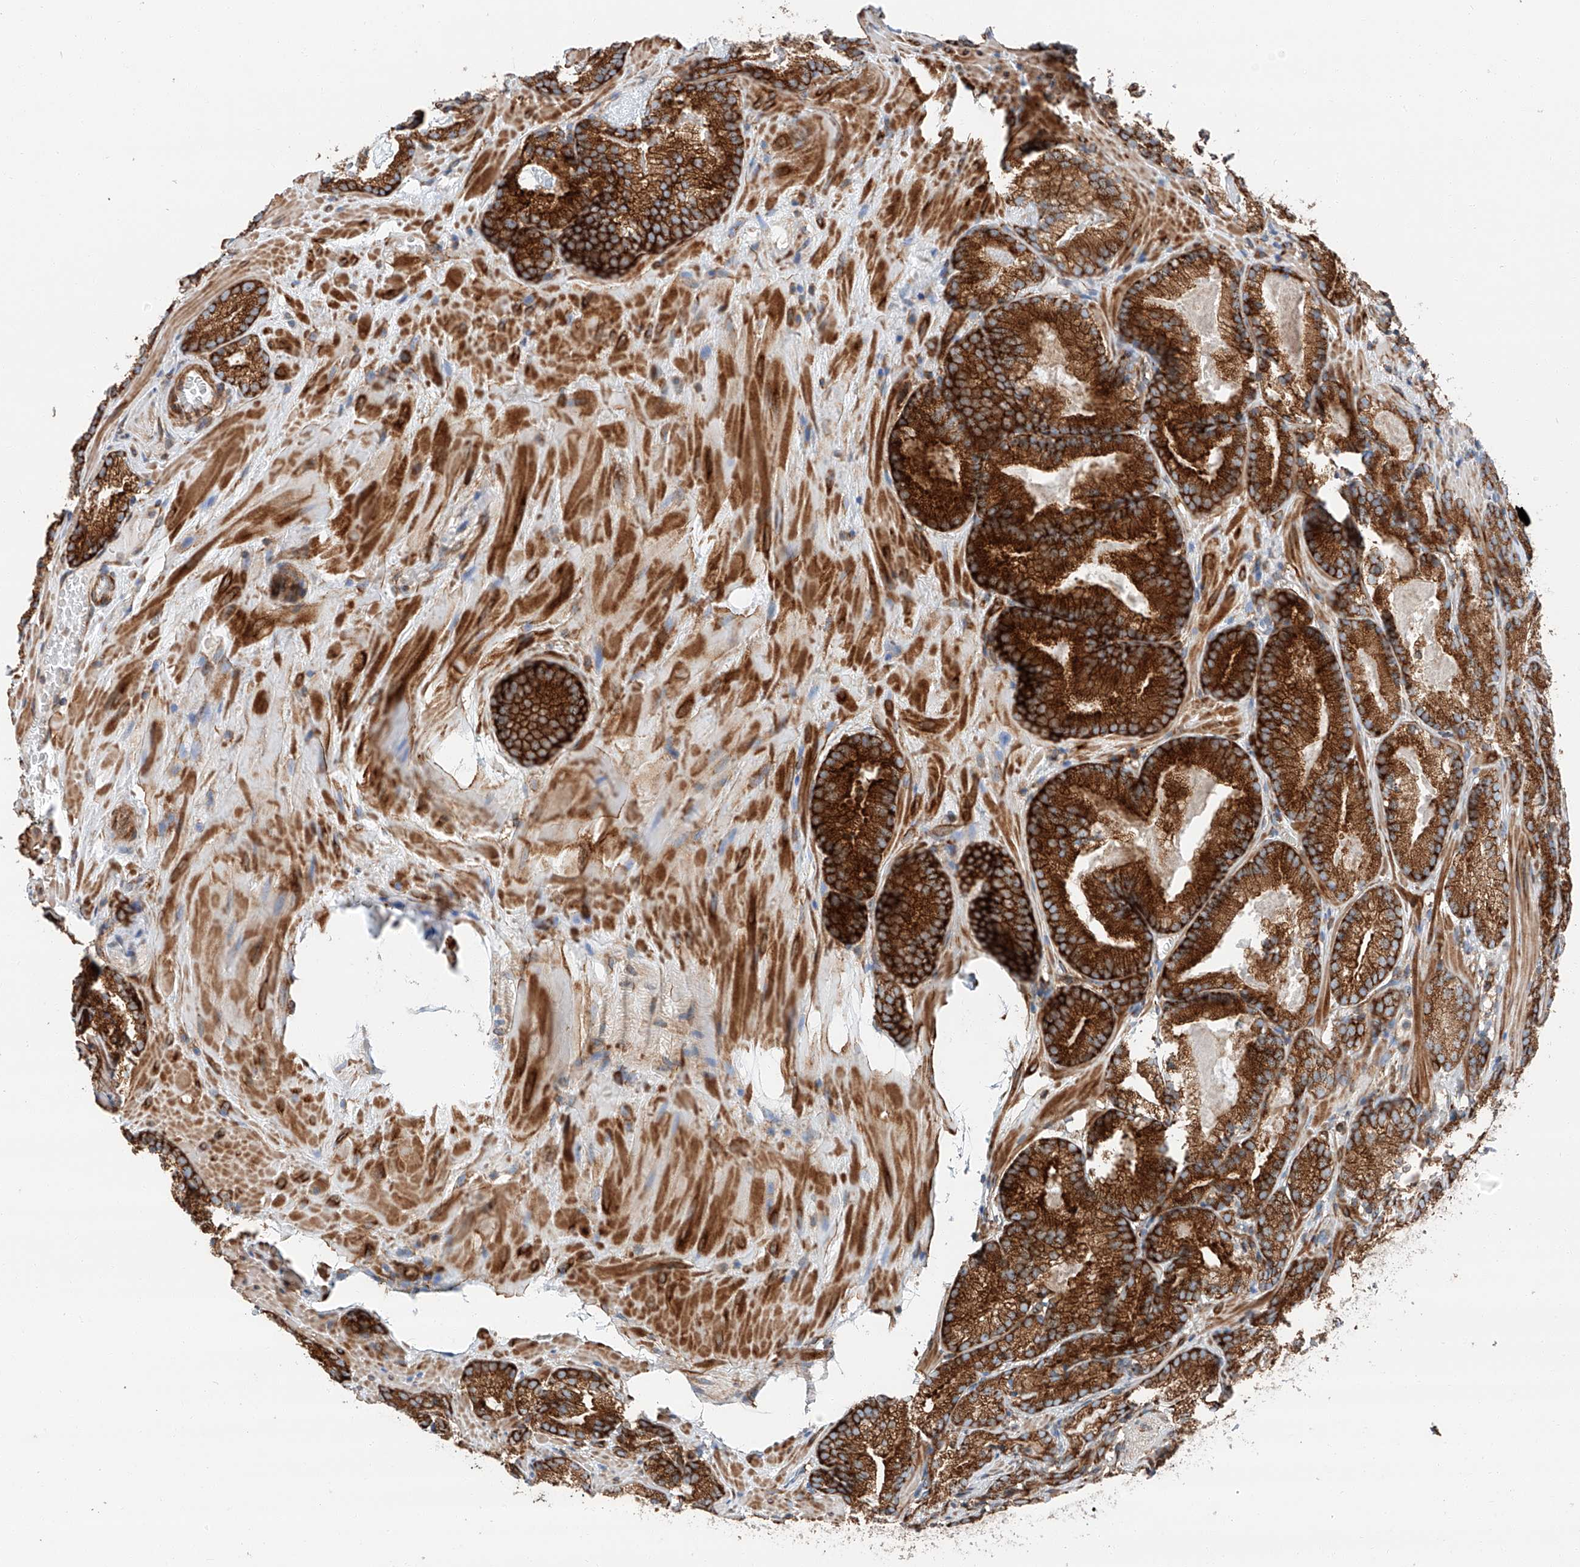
{"staining": {"intensity": "strong", "quantity": ">75%", "location": "cytoplasmic/membranous"}, "tissue": "prostate cancer", "cell_type": "Tumor cells", "image_type": "cancer", "snomed": [{"axis": "morphology", "description": "Adenocarcinoma, Low grade"}, {"axis": "topography", "description": "Prostate"}], "caption": "Tumor cells reveal strong cytoplasmic/membranous staining in approximately >75% of cells in prostate low-grade adenocarcinoma.", "gene": "ZC3H15", "patient": {"sex": "male", "age": 72}}